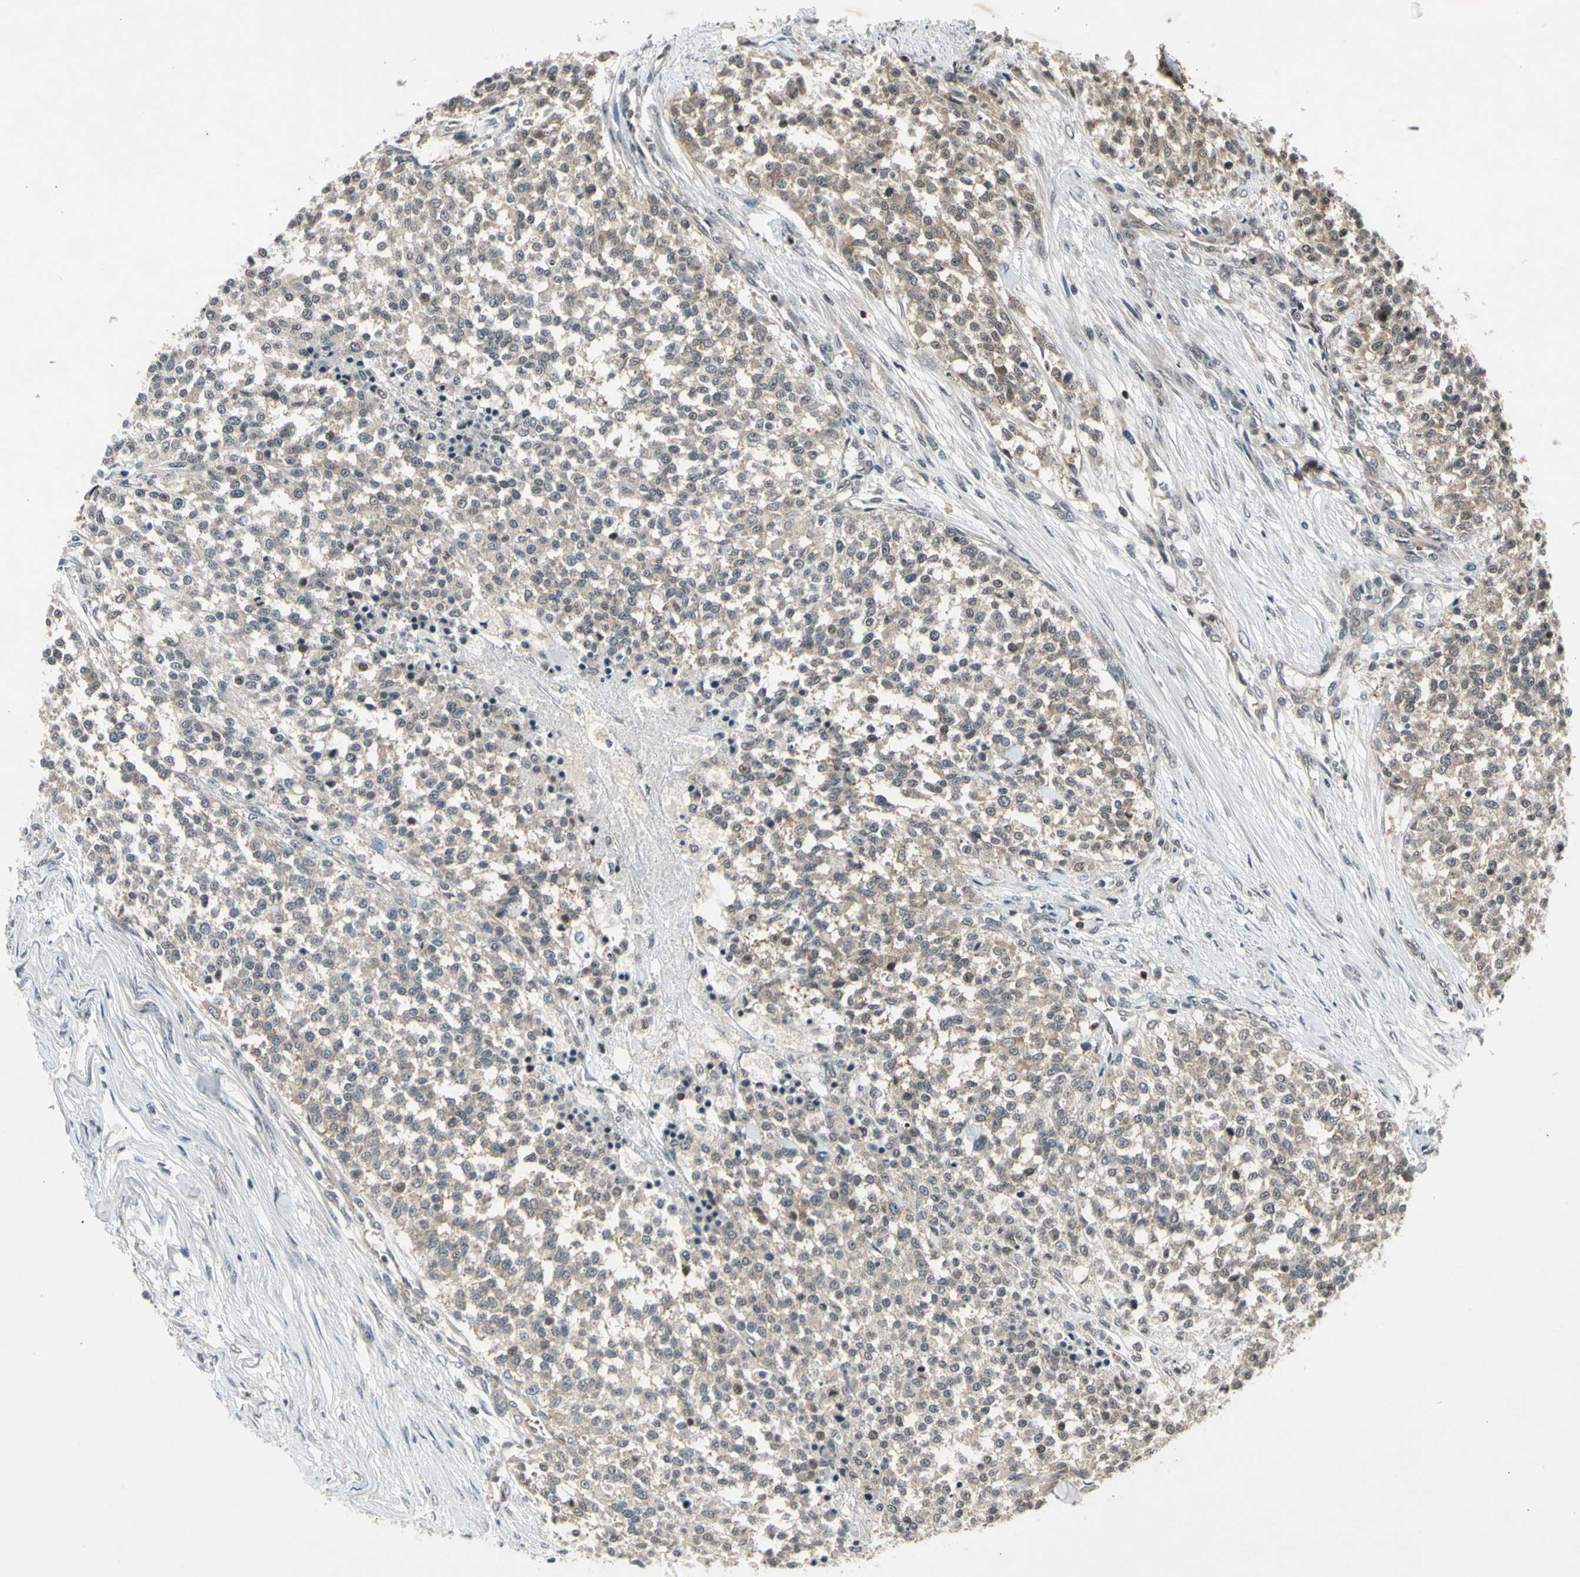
{"staining": {"intensity": "weak", "quantity": "25%-75%", "location": "cytoplasmic/membranous,nuclear"}, "tissue": "testis cancer", "cell_type": "Tumor cells", "image_type": "cancer", "snomed": [{"axis": "morphology", "description": "Seminoma, NOS"}, {"axis": "topography", "description": "Testis"}], "caption": "The image reveals staining of testis seminoma, revealing weak cytoplasmic/membranous and nuclear protein expression (brown color) within tumor cells. (Brightfield microscopy of DAB IHC at high magnification).", "gene": "EFNB2", "patient": {"sex": "male", "age": 59}}